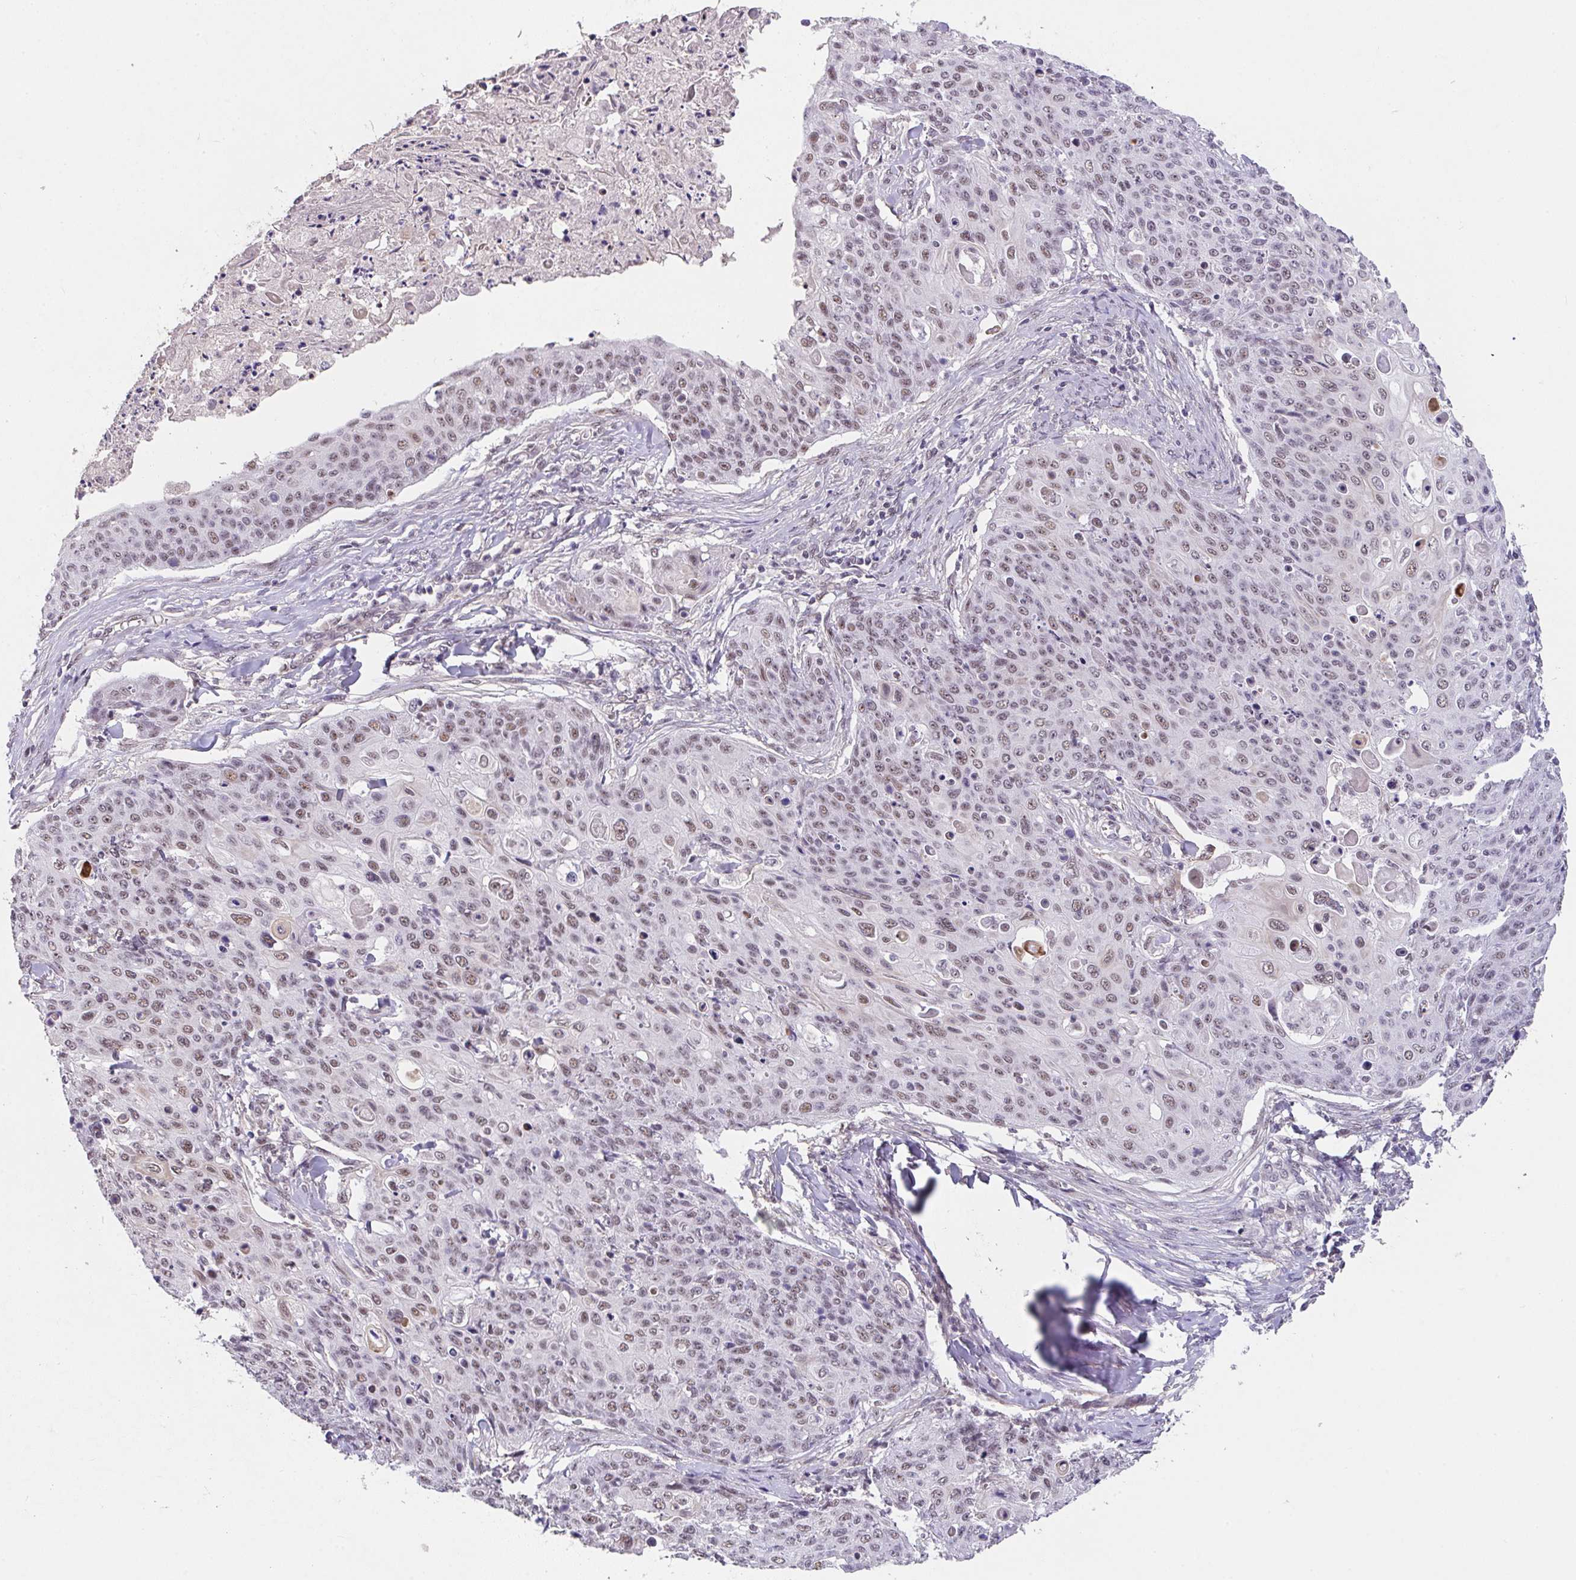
{"staining": {"intensity": "moderate", "quantity": ">75%", "location": "nuclear"}, "tissue": "skin cancer", "cell_type": "Tumor cells", "image_type": "cancer", "snomed": [{"axis": "morphology", "description": "Squamous cell carcinoma, NOS"}, {"axis": "topography", "description": "Skin"}, {"axis": "topography", "description": "Vulva"}], "caption": "Immunohistochemical staining of human squamous cell carcinoma (skin) displays medium levels of moderate nuclear protein staining in approximately >75% of tumor cells.", "gene": "RBBP6", "patient": {"sex": "female", "age": 85}}